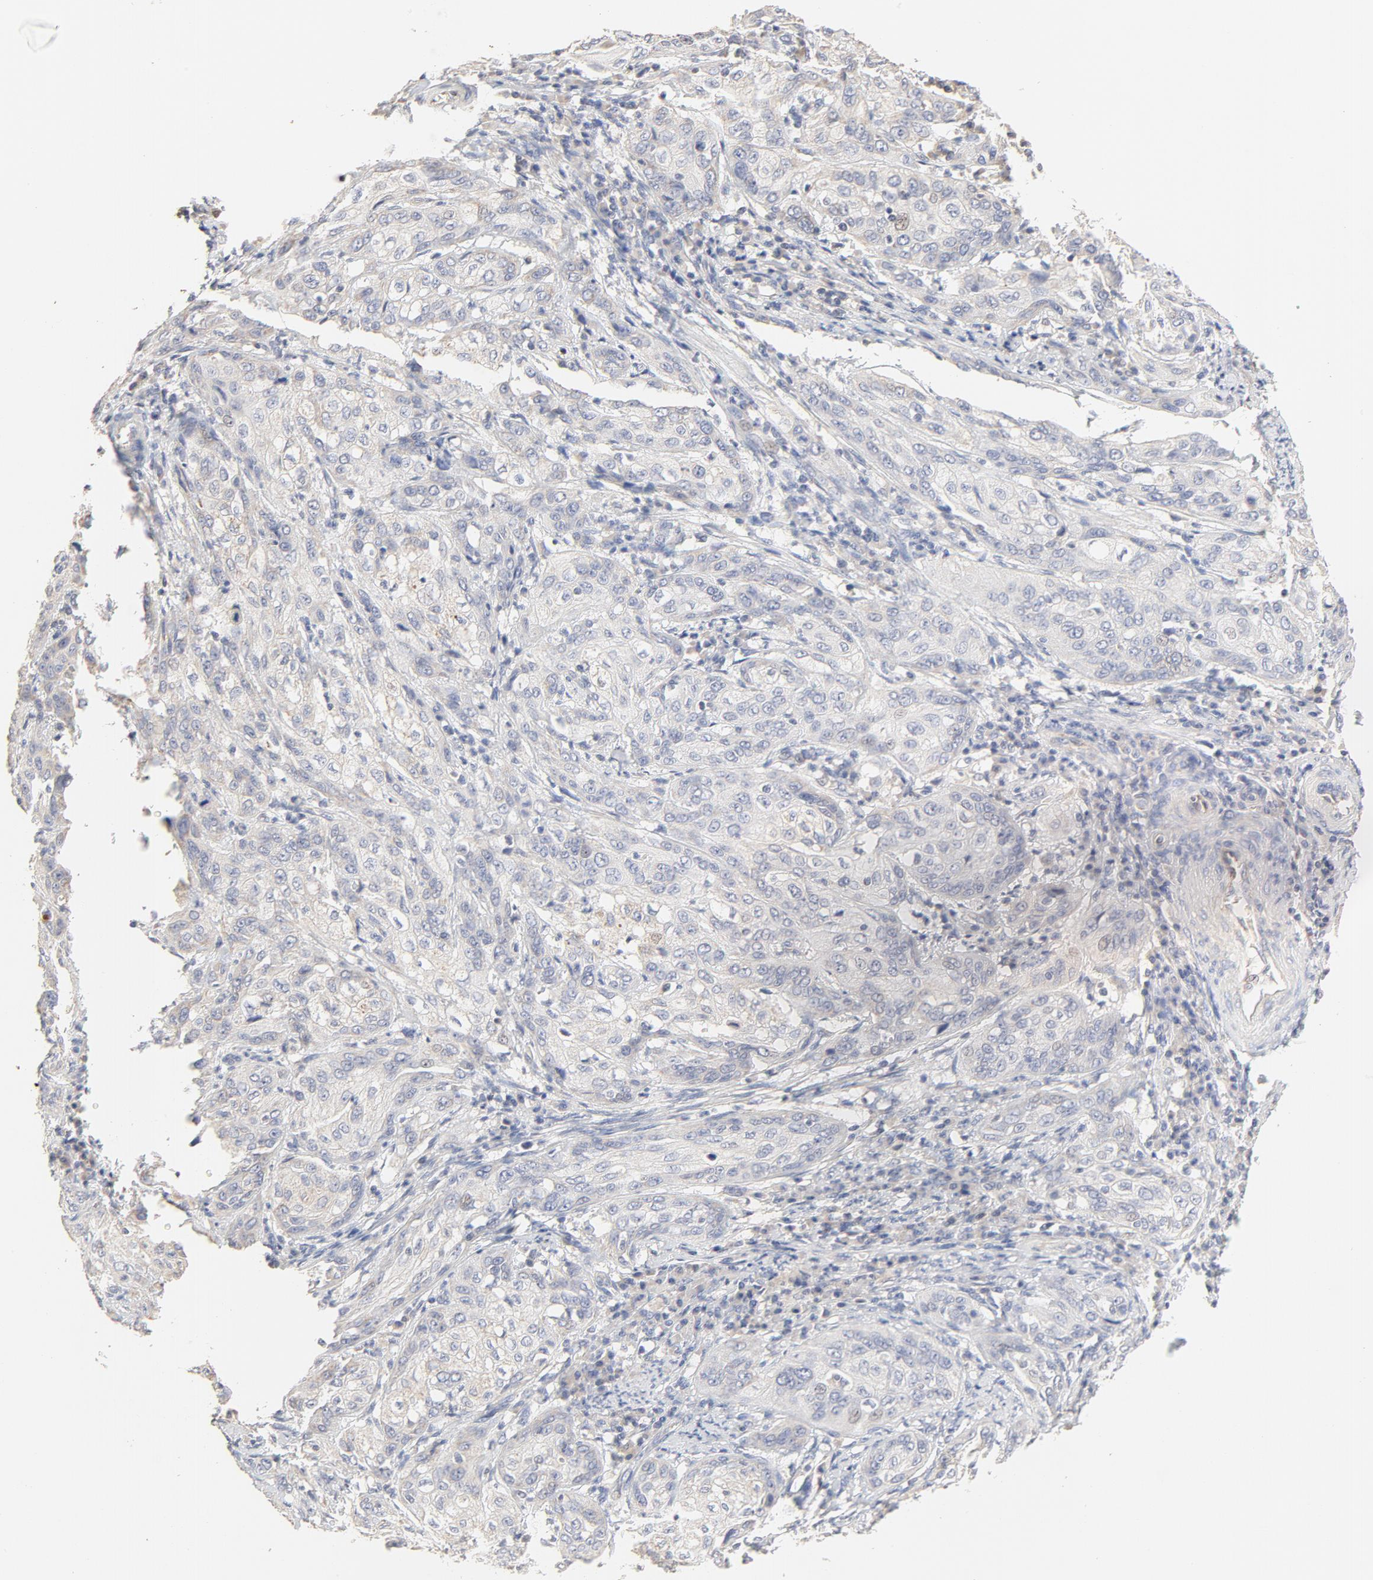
{"staining": {"intensity": "negative", "quantity": "none", "location": "none"}, "tissue": "cervical cancer", "cell_type": "Tumor cells", "image_type": "cancer", "snomed": [{"axis": "morphology", "description": "Squamous cell carcinoma, NOS"}, {"axis": "topography", "description": "Cervix"}], "caption": "Tumor cells show no significant expression in cervical cancer (squamous cell carcinoma). (DAB (3,3'-diaminobenzidine) immunohistochemistry (IHC) visualized using brightfield microscopy, high magnification).", "gene": "FCGBP", "patient": {"sex": "female", "age": 41}}